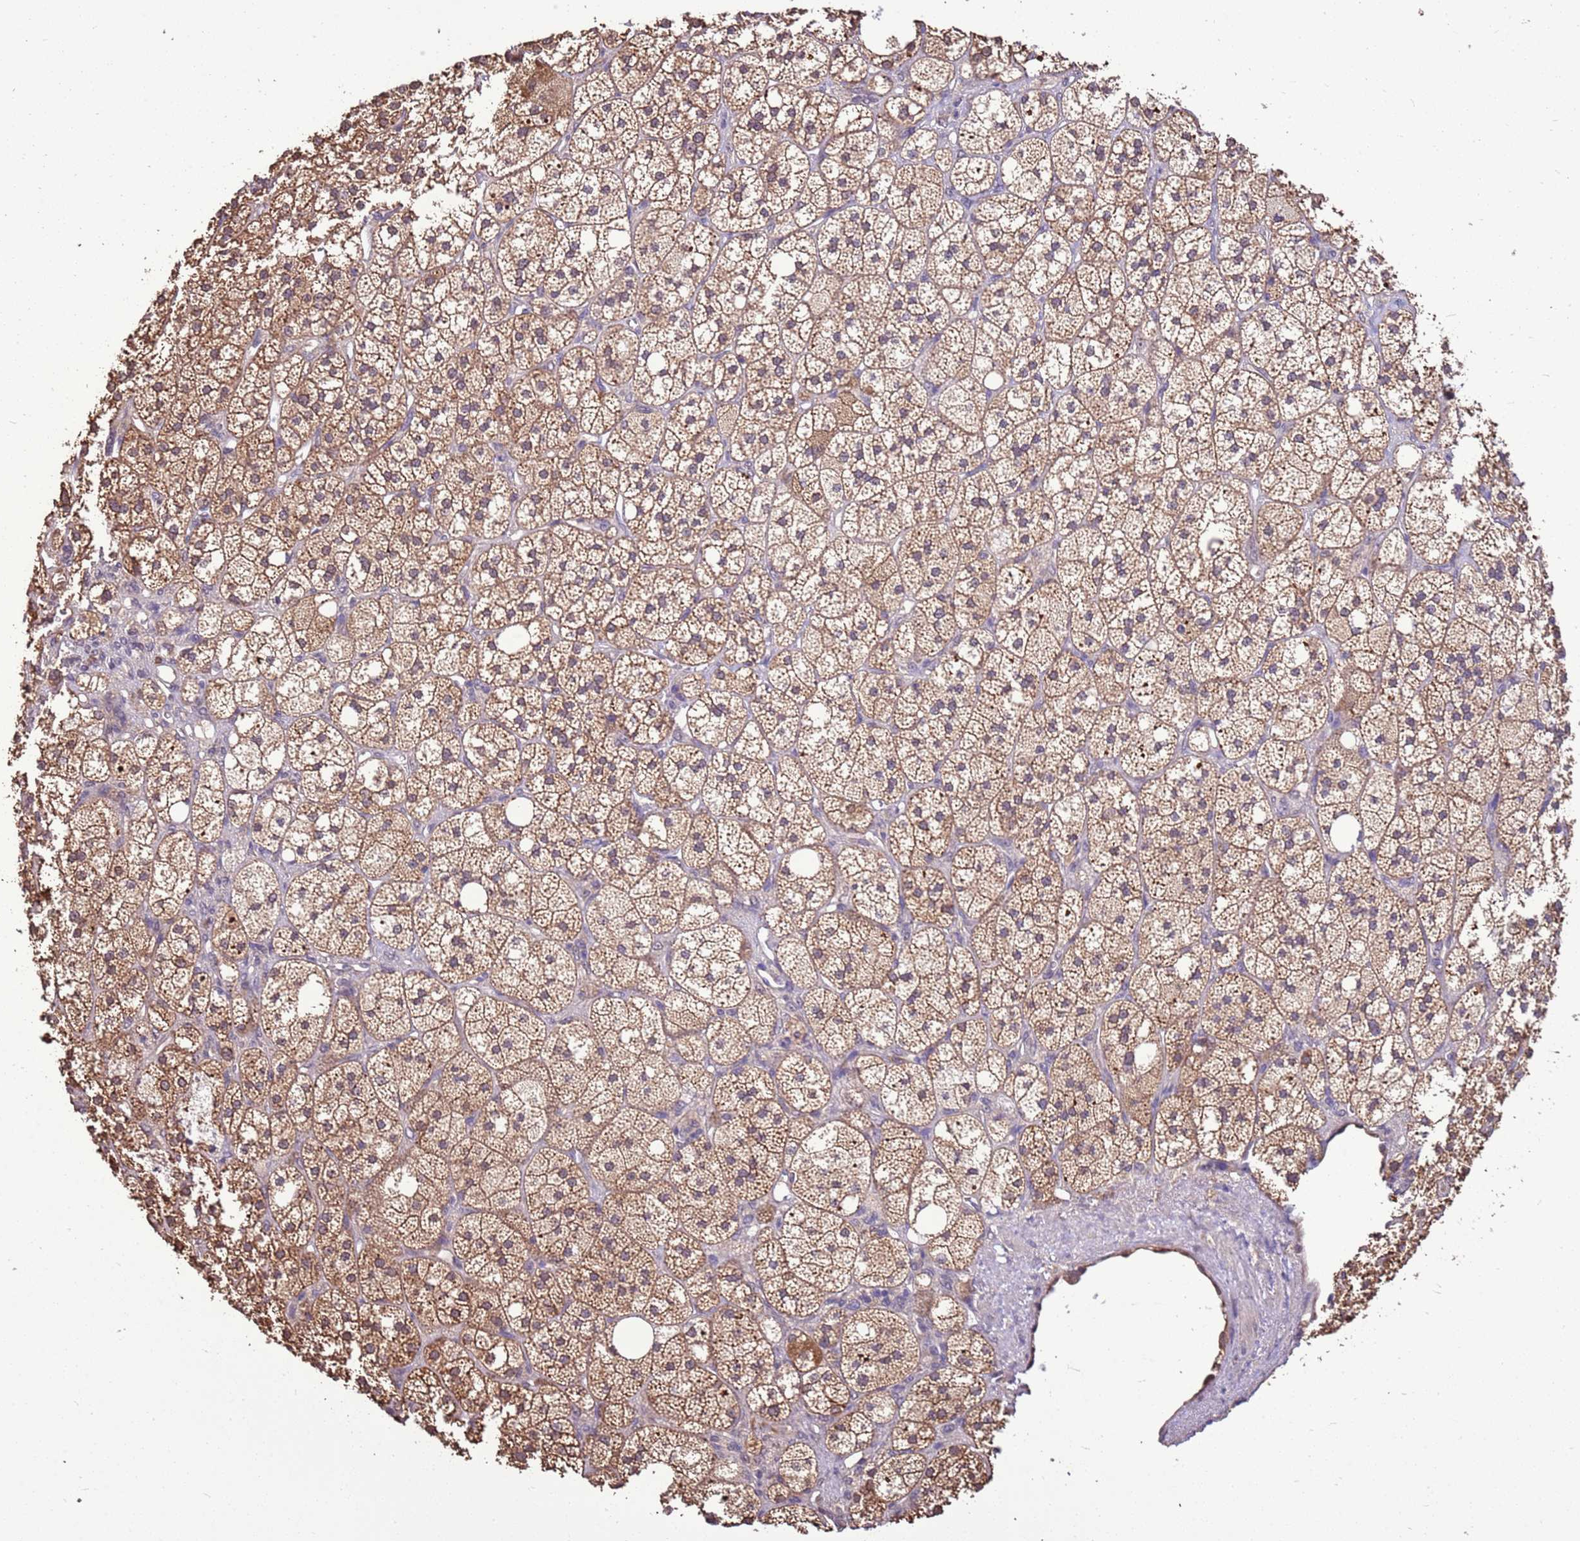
{"staining": {"intensity": "moderate", "quantity": "25%-75%", "location": "cytoplasmic/membranous"}, "tissue": "adrenal gland", "cell_type": "Glandular cells", "image_type": "normal", "snomed": [{"axis": "morphology", "description": "Normal tissue, NOS"}, {"axis": "topography", "description": "Adrenal gland"}], "caption": "Moderate cytoplasmic/membranous staining is present in approximately 25%-75% of glandular cells in unremarkable adrenal gland. (DAB = brown stain, brightfield microscopy at high magnification).", "gene": "BBS5", "patient": {"sex": "male", "age": 61}}